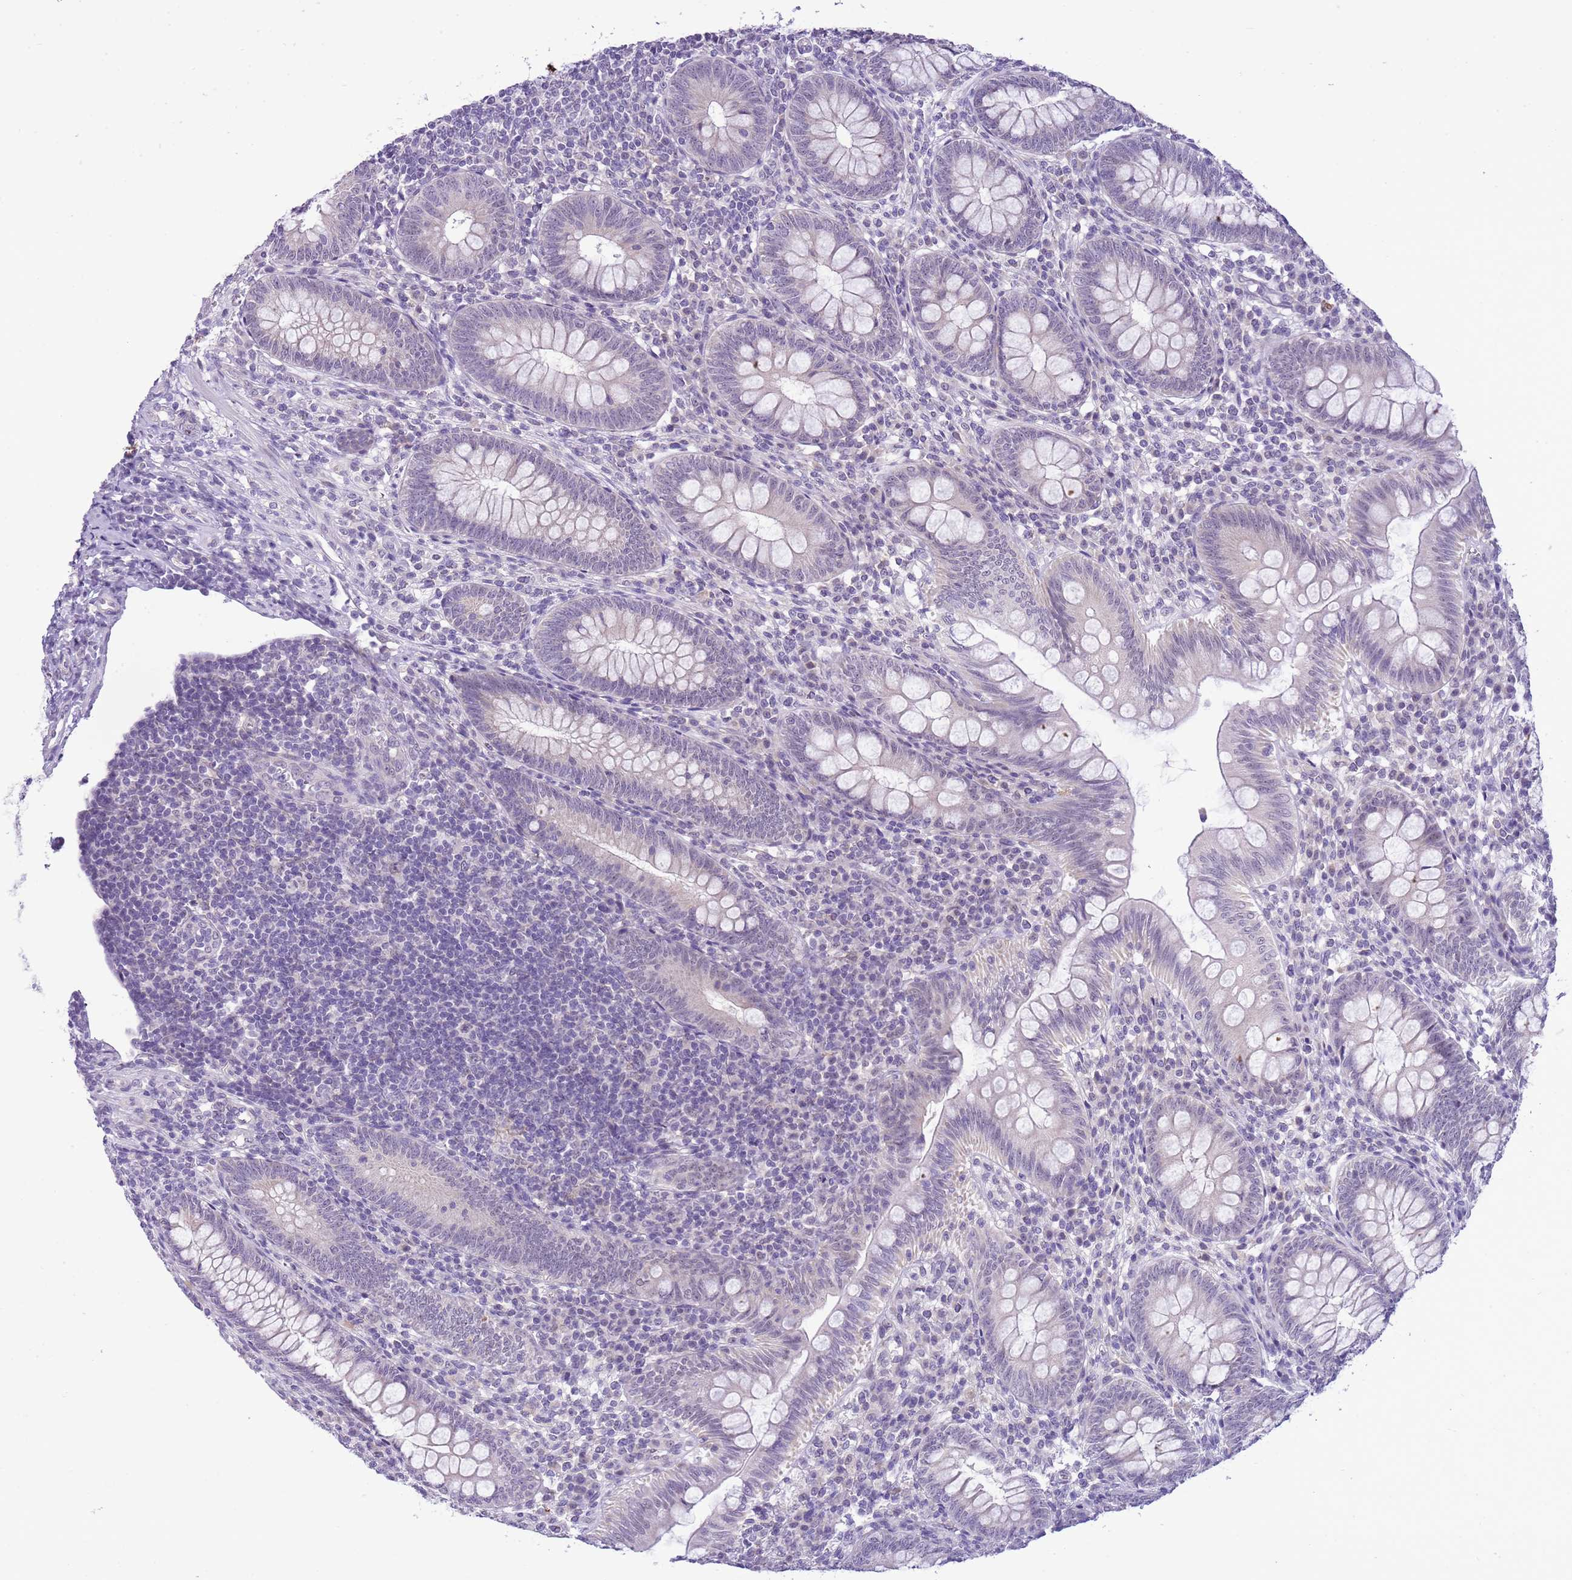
{"staining": {"intensity": "negative", "quantity": "none", "location": "none"}, "tissue": "appendix", "cell_type": "Glandular cells", "image_type": "normal", "snomed": [{"axis": "morphology", "description": "Normal tissue, NOS"}, {"axis": "topography", "description": "Appendix"}], "caption": "IHC image of normal appendix: human appendix stained with DAB exhibits no significant protein staining in glandular cells. Brightfield microscopy of IHC stained with DAB (3,3'-diaminobenzidine) (brown) and hematoxylin (blue), captured at high magnification.", "gene": "FAM120C", "patient": {"sex": "male", "age": 14}}